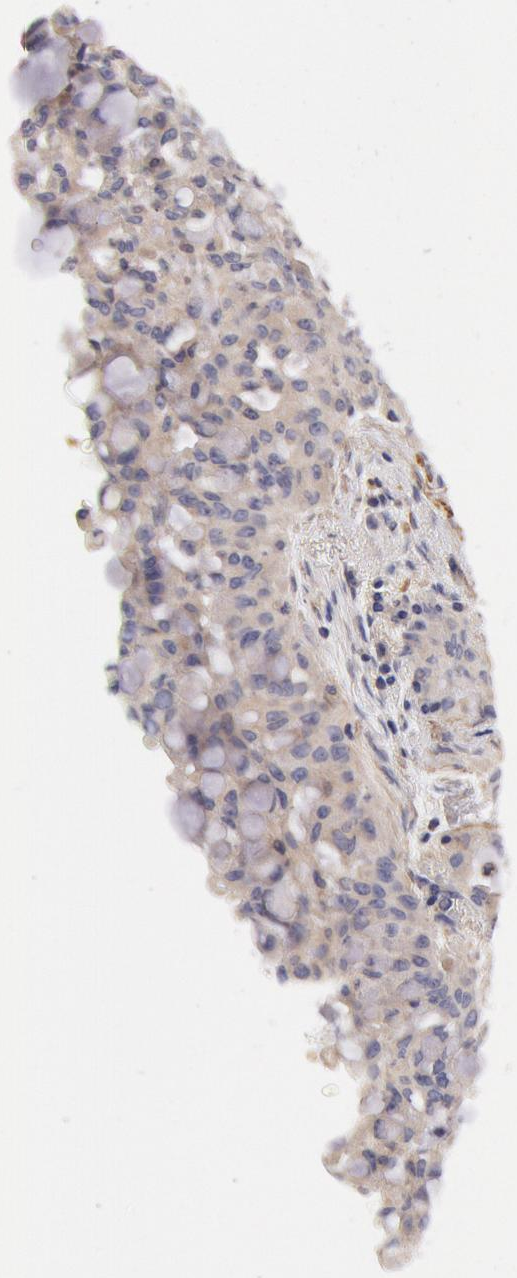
{"staining": {"intensity": "weak", "quantity": "<25%", "location": "cytoplasmic/membranous"}, "tissue": "lung cancer", "cell_type": "Tumor cells", "image_type": "cancer", "snomed": [{"axis": "morphology", "description": "Adenocarcinoma, NOS"}, {"axis": "topography", "description": "Lung"}], "caption": "Human lung cancer (adenocarcinoma) stained for a protein using immunohistochemistry (IHC) shows no positivity in tumor cells.", "gene": "TMED8", "patient": {"sex": "female", "age": 44}}